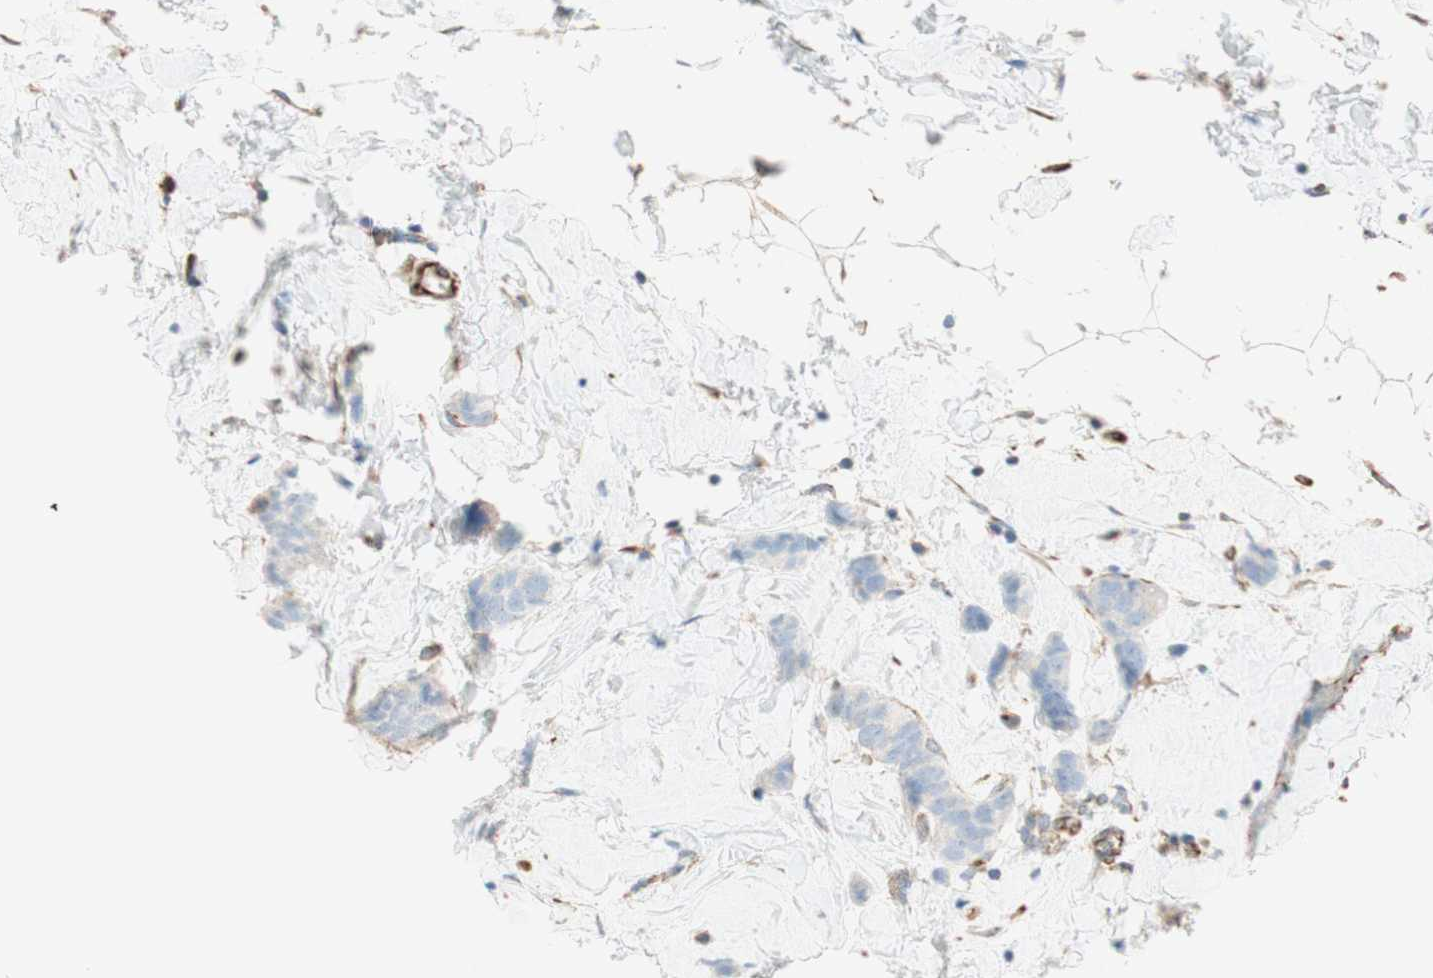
{"staining": {"intensity": "negative", "quantity": "none", "location": "none"}, "tissue": "breast cancer", "cell_type": "Tumor cells", "image_type": "cancer", "snomed": [{"axis": "morphology", "description": "Normal tissue, NOS"}, {"axis": "morphology", "description": "Duct carcinoma"}, {"axis": "topography", "description": "Breast"}], "caption": "The image exhibits no significant expression in tumor cells of breast cancer.", "gene": "POU2AF1", "patient": {"sex": "female", "age": 50}}